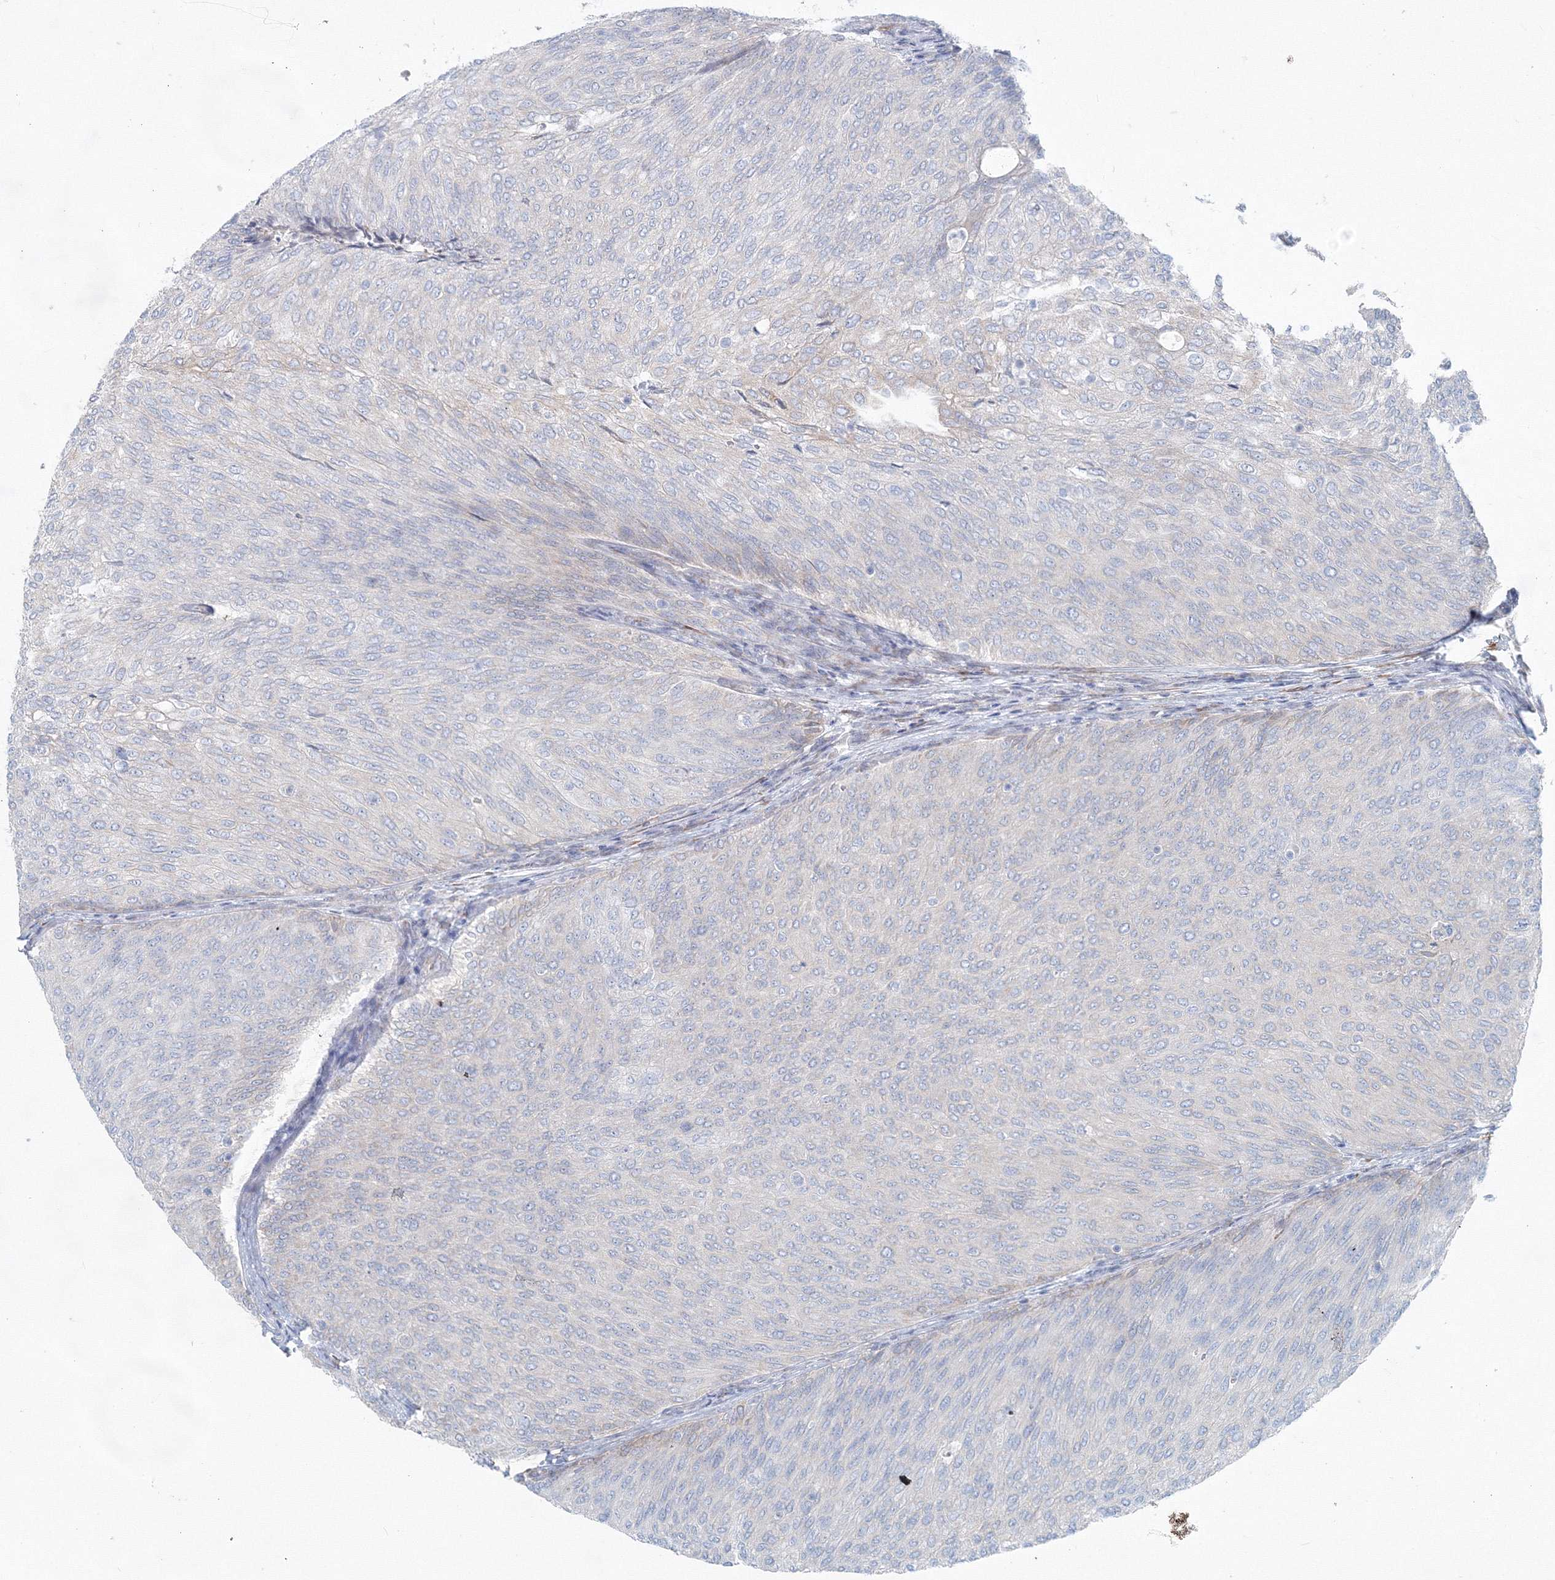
{"staining": {"intensity": "negative", "quantity": "none", "location": "none"}, "tissue": "urothelial cancer", "cell_type": "Tumor cells", "image_type": "cancer", "snomed": [{"axis": "morphology", "description": "Urothelial carcinoma, Low grade"}, {"axis": "topography", "description": "Urinary bladder"}], "caption": "Urothelial carcinoma (low-grade) was stained to show a protein in brown. There is no significant expression in tumor cells.", "gene": "RCN1", "patient": {"sex": "female", "age": 79}}